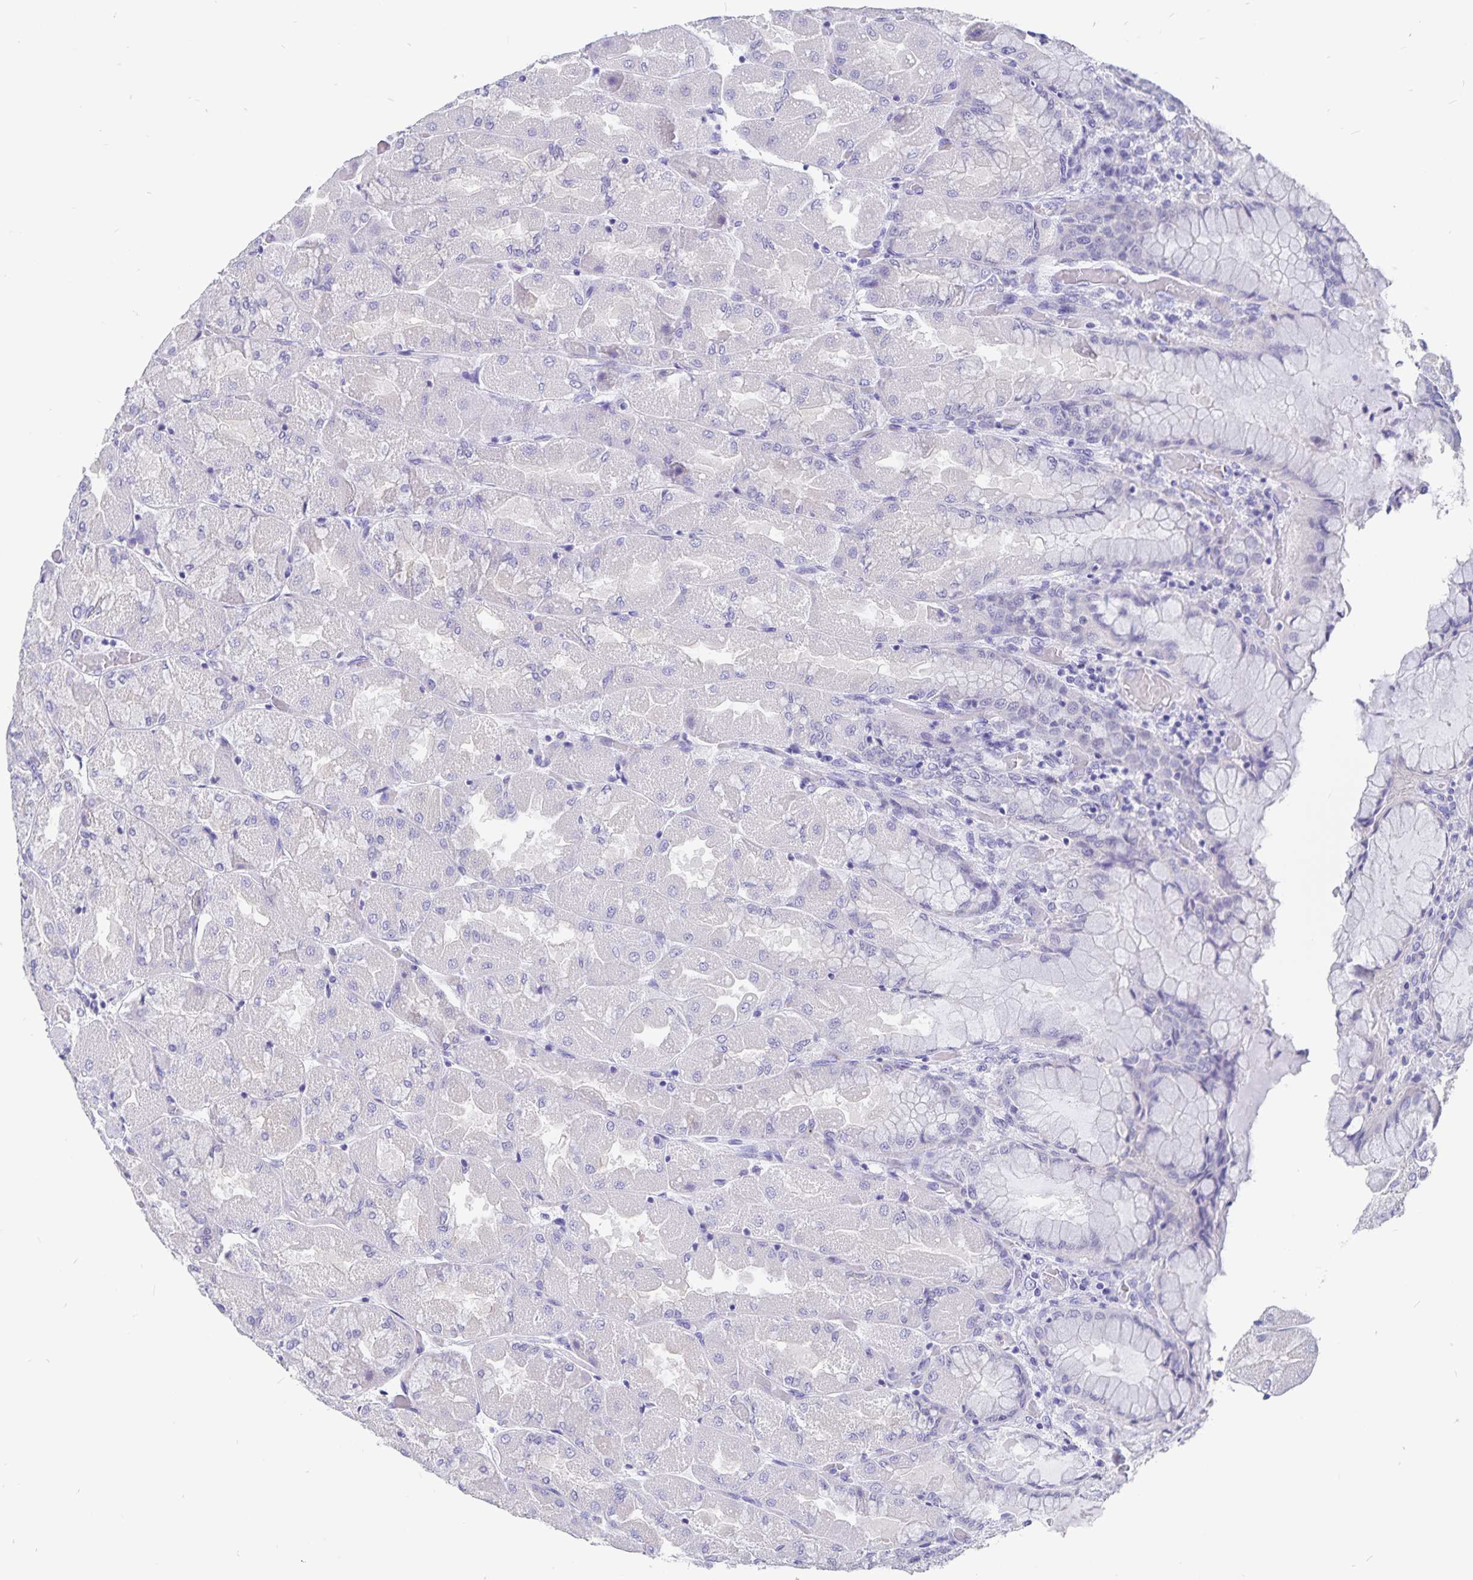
{"staining": {"intensity": "weak", "quantity": "<25%", "location": "cytoplasmic/membranous"}, "tissue": "stomach", "cell_type": "Glandular cells", "image_type": "normal", "snomed": [{"axis": "morphology", "description": "Normal tissue, NOS"}, {"axis": "topography", "description": "Stomach"}], "caption": "Glandular cells are negative for brown protein staining in benign stomach.", "gene": "SNTN", "patient": {"sex": "female", "age": 61}}